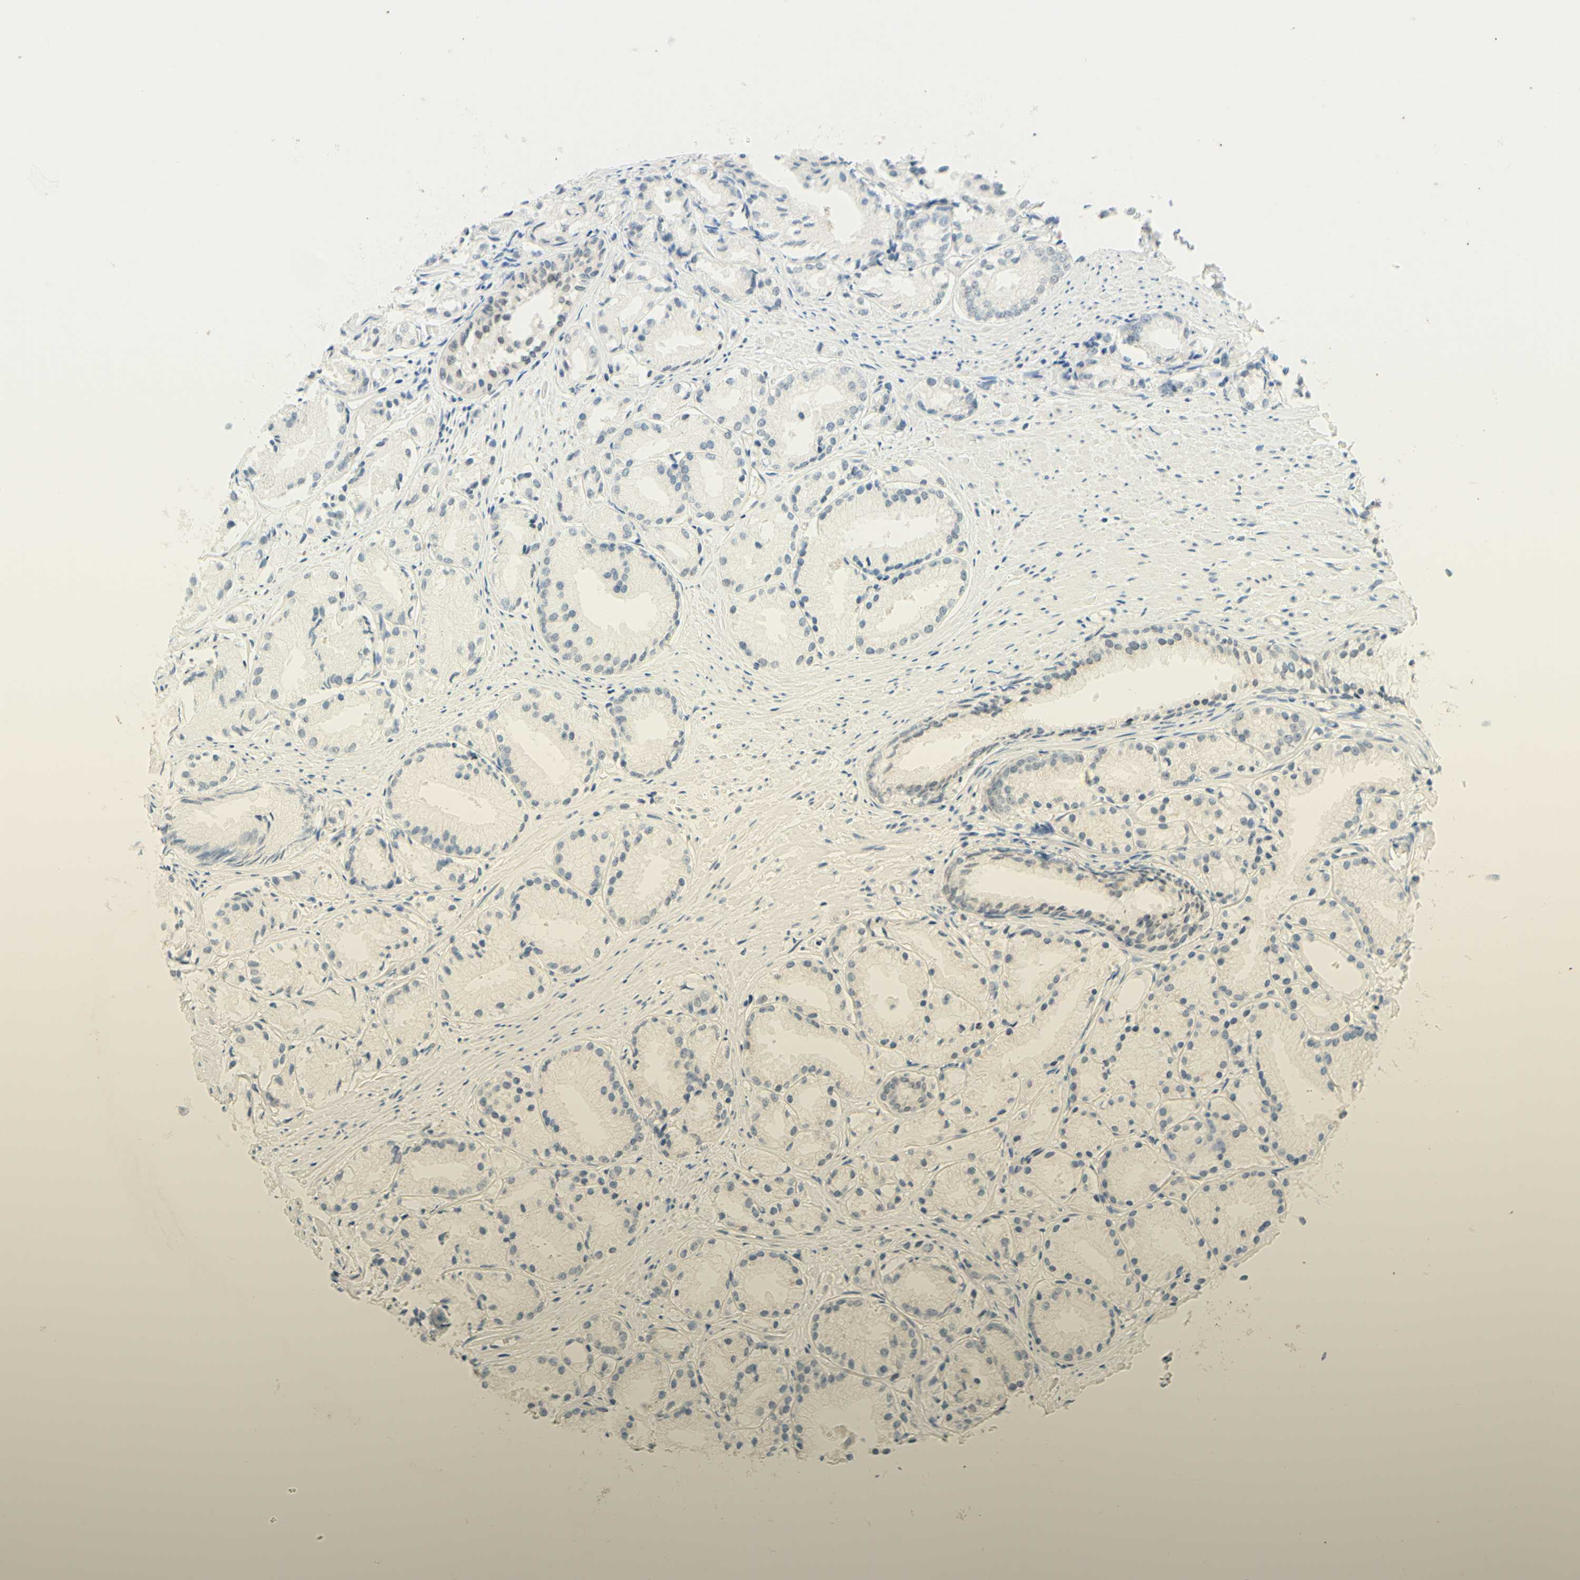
{"staining": {"intensity": "weak", "quantity": ">75%", "location": "nuclear"}, "tissue": "prostate cancer", "cell_type": "Tumor cells", "image_type": "cancer", "snomed": [{"axis": "morphology", "description": "Adenocarcinoma, Low grade"}, {"axis": "topography", "description": "Prostate"}], "caption": "Tumor cells display low levels of weak nuclear staining in approximately >75% of cells in prostate low-grade adenocarcinoma. The protein is shown in brown color, while the nuclei are stained blue.", "gene": "POLB", "patient": {"sex": "male", "age": 72}}